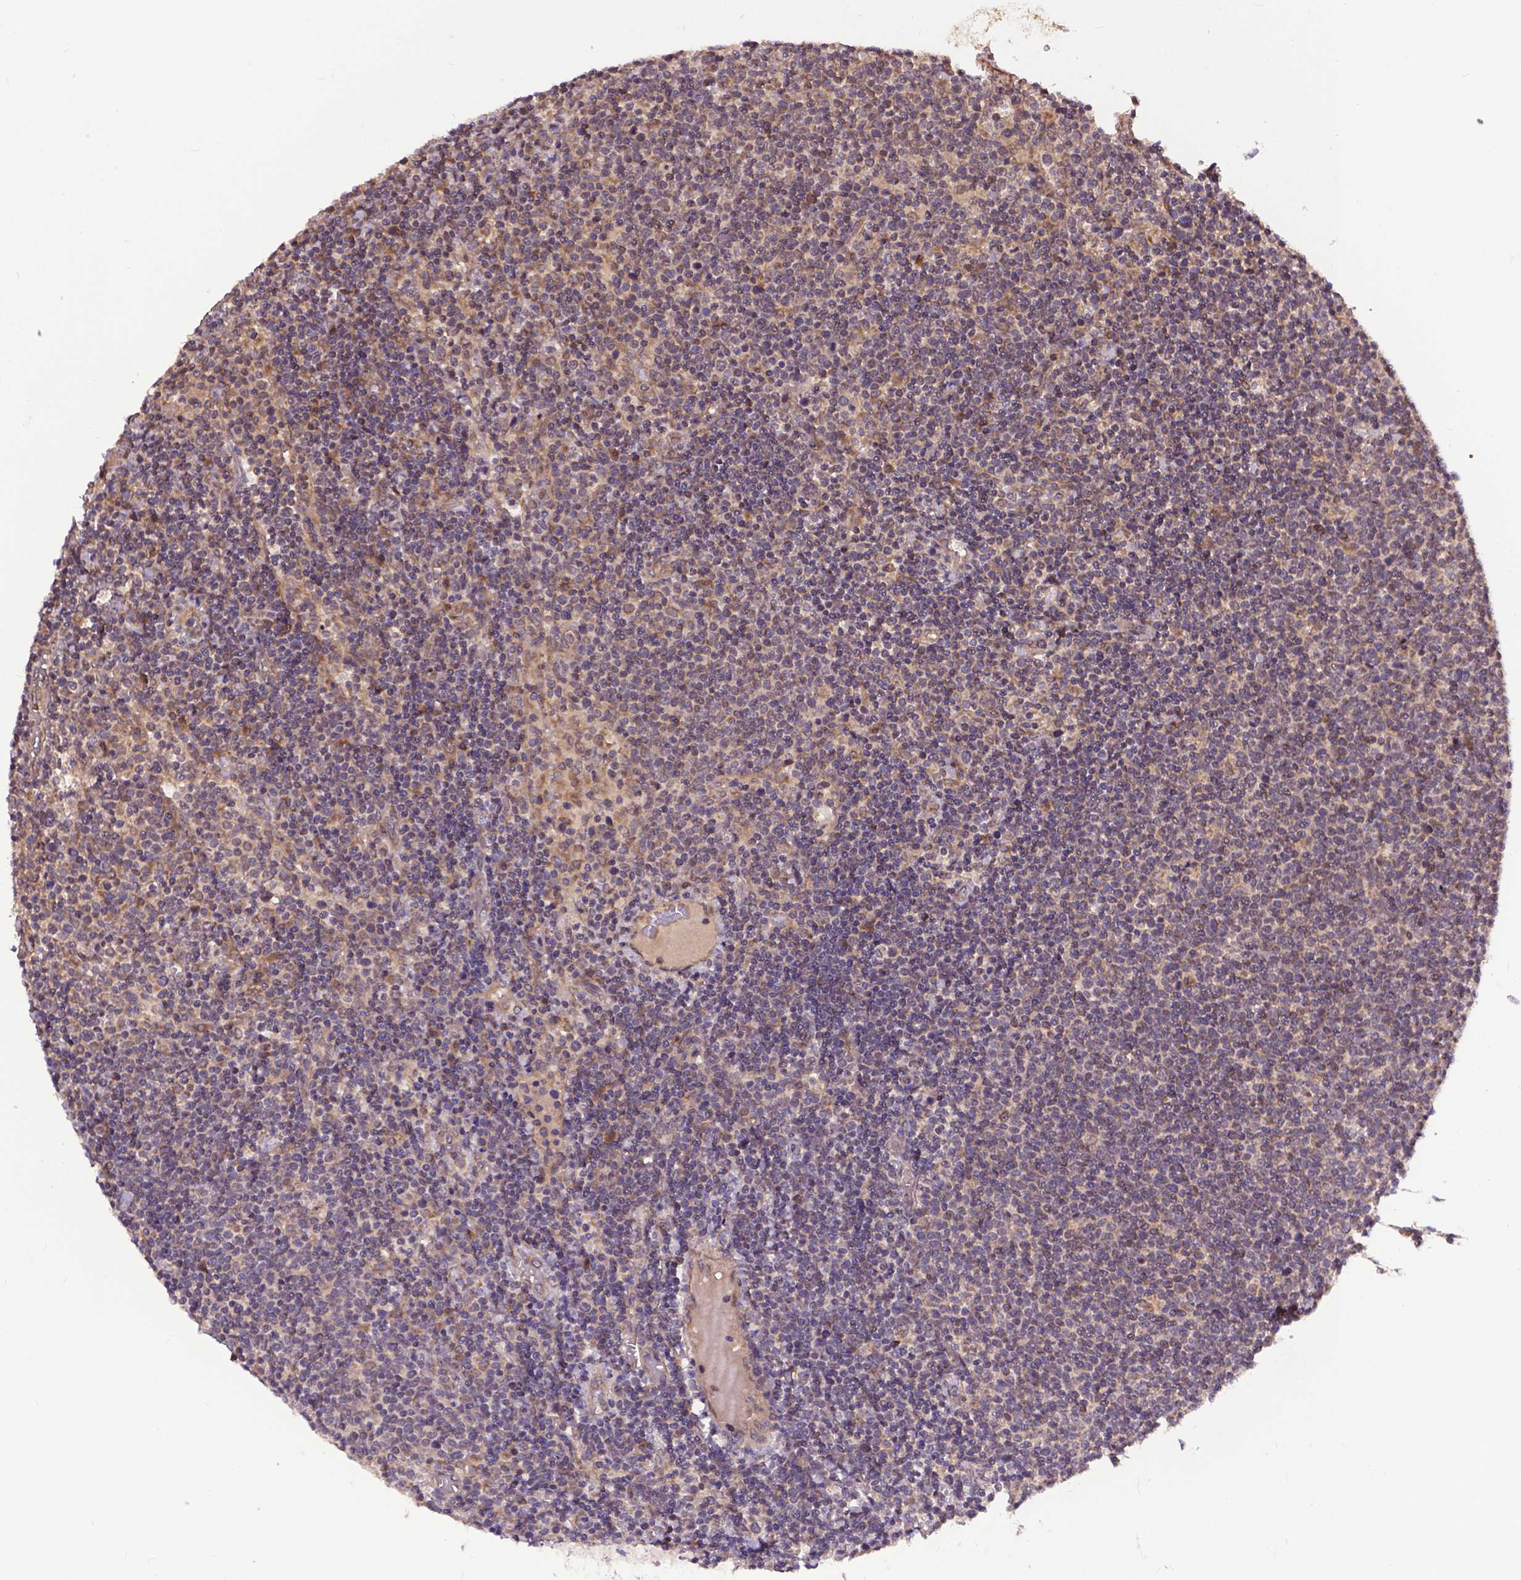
{"staining": {"intensity": "weak", "quantity": ">75%", "location": "cytoplasmic/membranous"}, "tissue": "lymphoma", "cell_type": "Tumor cells", "image_type": "cancer", "snomed": [{"axis": "morphology", "description": "Malignant lymphoma, non-Hodgkin's type, High grade"}, {"axis": "topography", "description": "Lymph node"}], "caption": "About >75% of tumor cells in human malignant lymphoma, non-Hodgkin's type (high-grade) exhibit weak cytoplasmic/membranous protein positivity as visualized by brown immunohistochemical staining.", "gene": "ZNF616", "patient": {"sex": "male", "age": 61}}